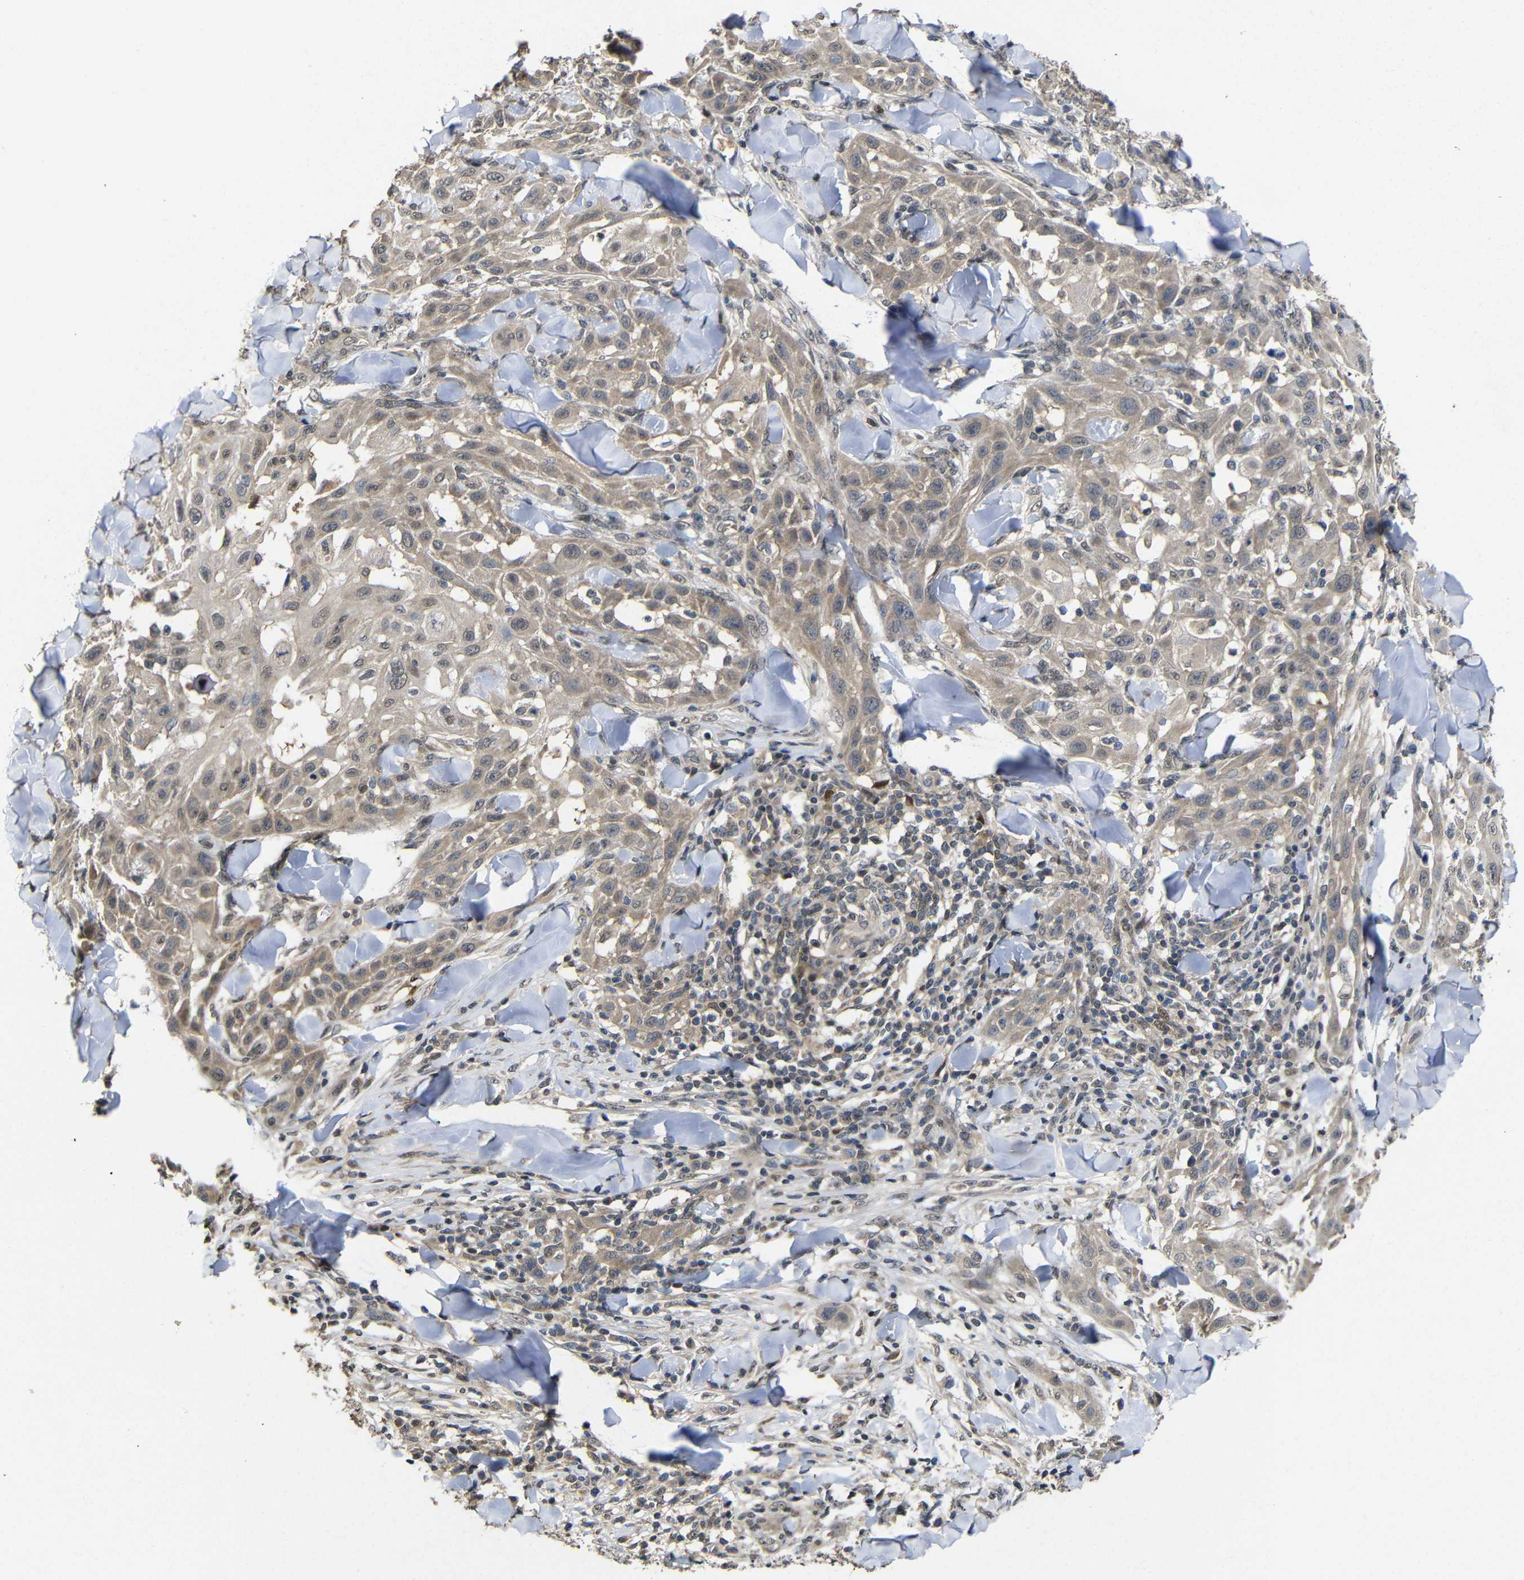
{"staining": {"intensity": "weak", "quantity": ">75%", "location": "cytoplasmic/membranous"}, "tissue": "skin cancer", "cell_type": "Tumor cells", "image_type": "cancer", "snomed": [{"axis": "morphology", "description": "Squamous cell carcinoma, NOS"}, {"axis": "topography", "description": "Skin"}], "caption": "DAB (3,3'-diaminobenzidine) immunohistochemical staining of human skin squamous cell carcinoma displays weak cytoplasmic/membranous protein expression in approximately >75% of tumor cells.", "gene": "ATG12", "patient": {"sex": "male", "age": 24}}